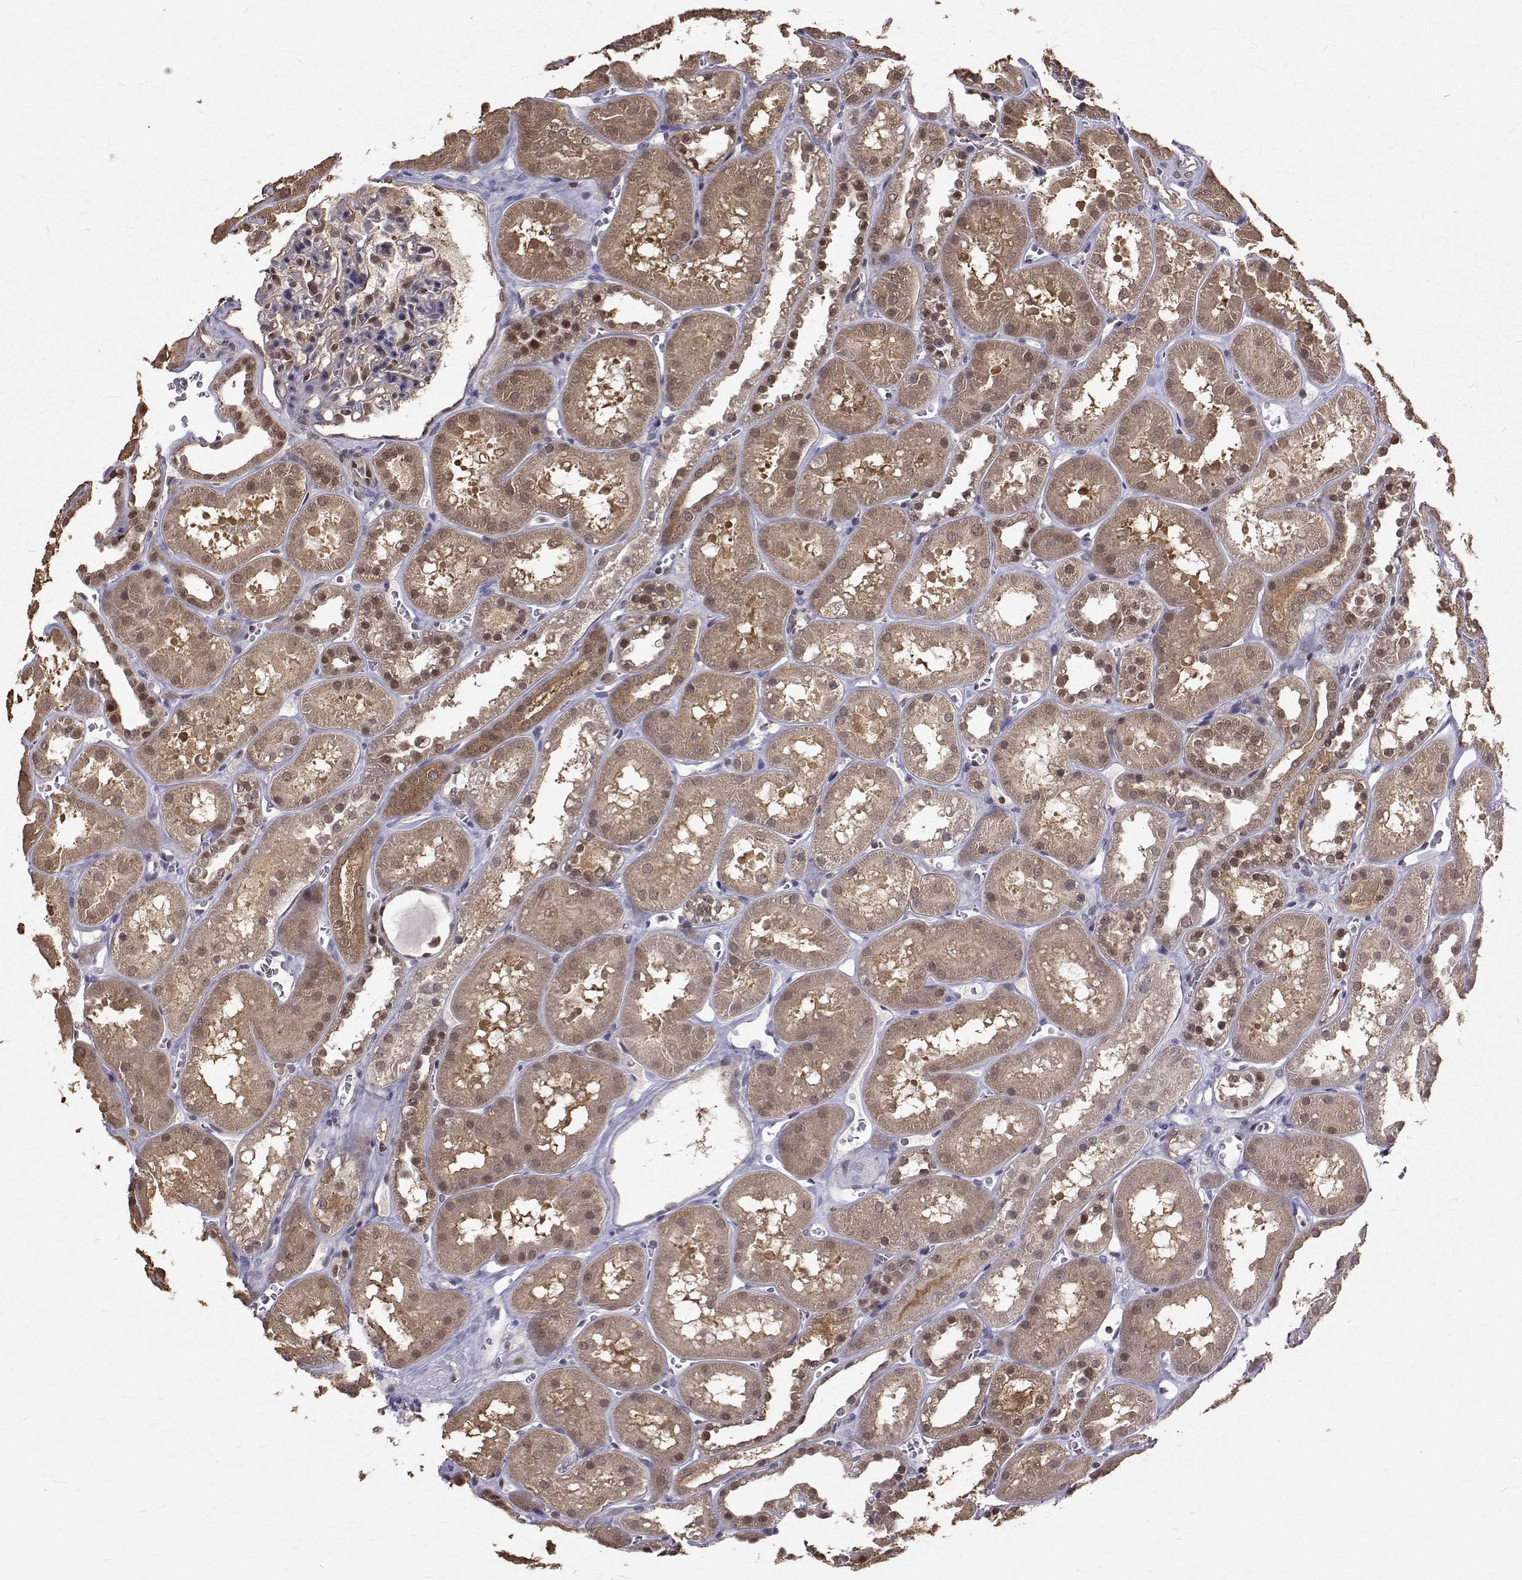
{"staining": {"intensity": "weak", "quantity": "25%-75%", "location": "cytoplasmic/membranous,nuclear"}, "tissue": "kidney", "cell_type": "Cells in glomeruli", "image_type": "normal", "snomed": [{"axis": "morphology", "description": "Normal tissue, NOS"}, {"axis": "topography", "description": "Kidney"}], "caption": "Immunohistochemistry (IHC) image of benign kidney stained for a protein (brown), which demonstrates low levels of weak cytoplasmic/membranous,nuclear expression in about 25%-75% of cells in glomeruli.", "gene": "NIF3L1", "patient": {"sex": "female", "age": 41}}